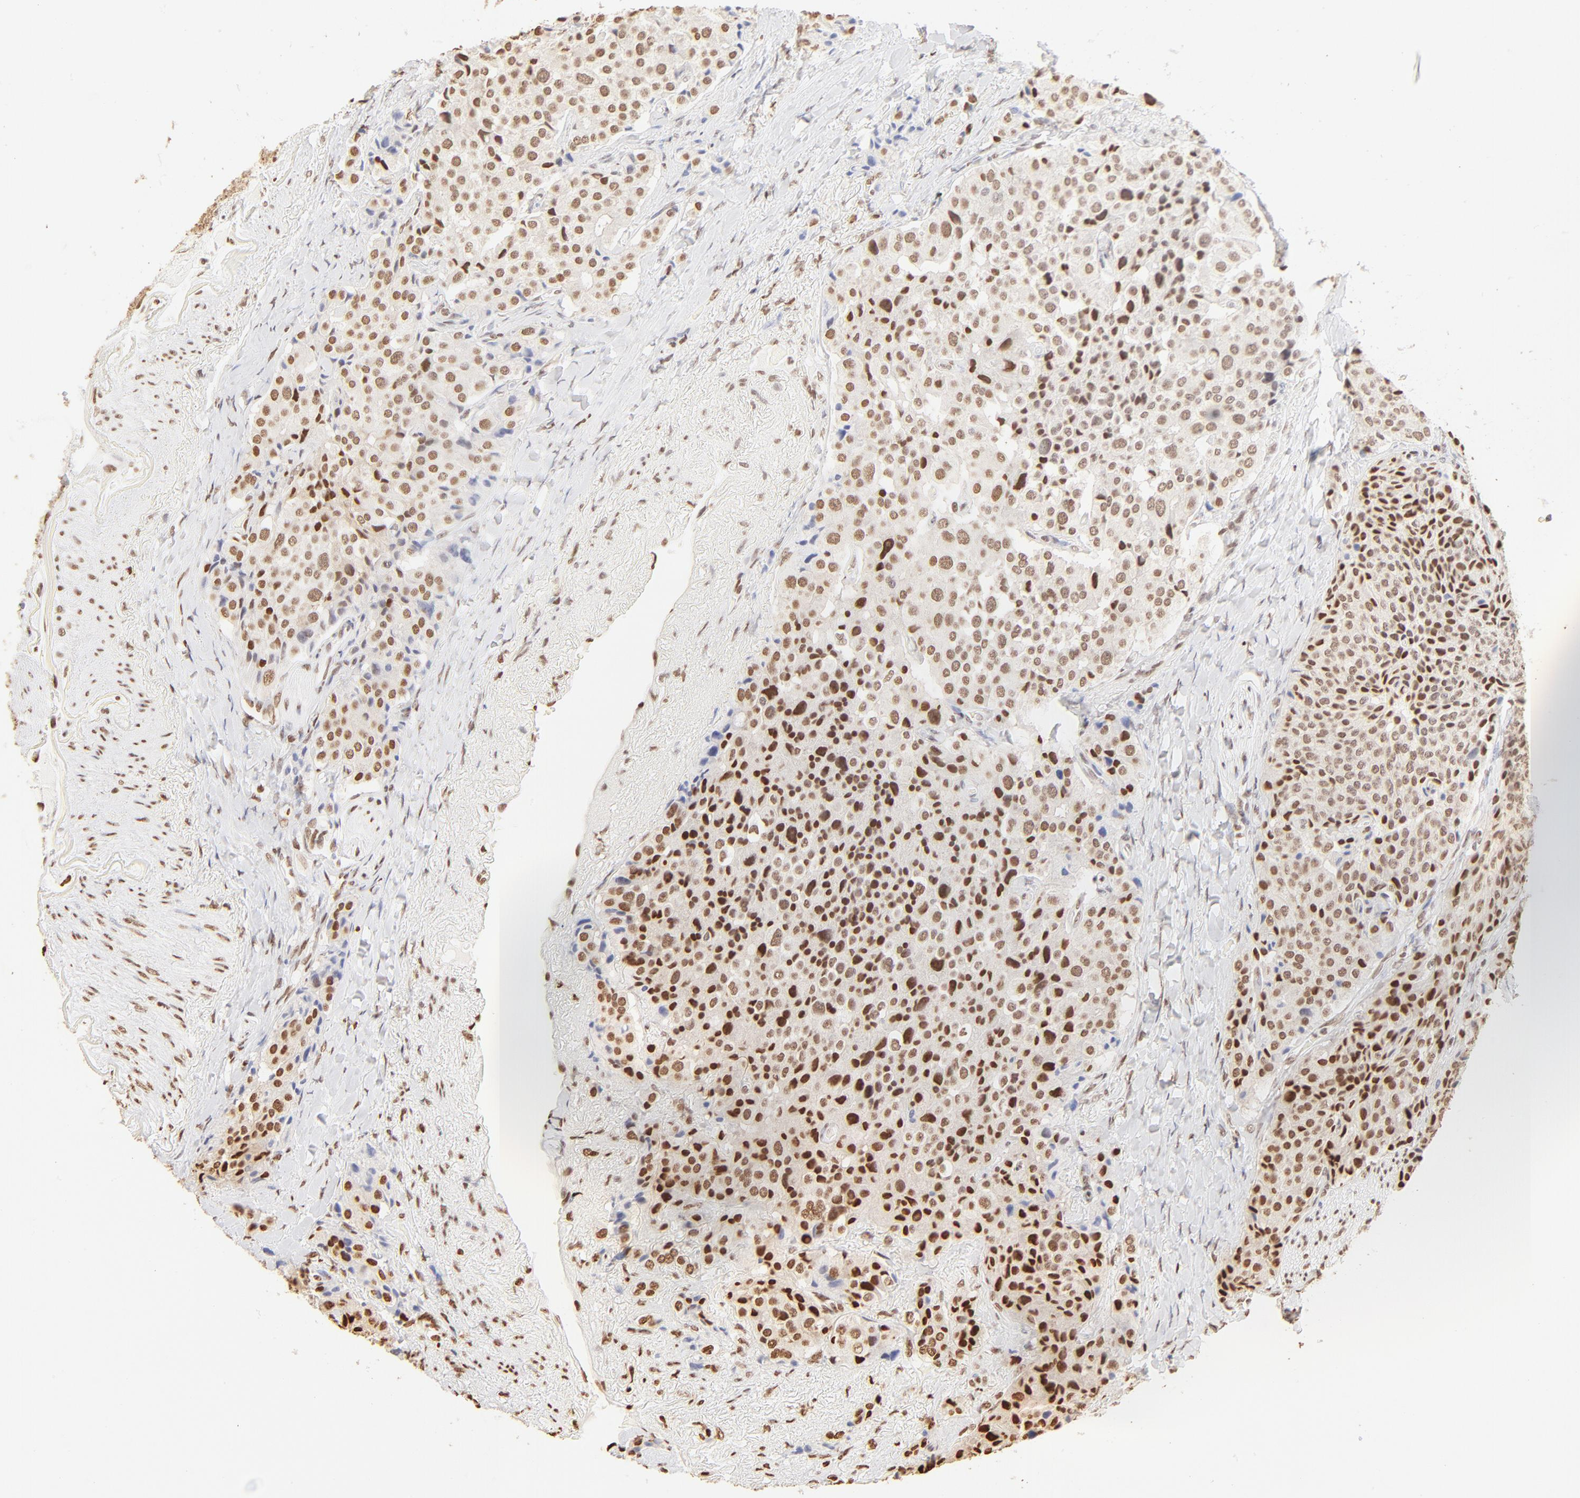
{"staining": {"intensity": "strong", "quantity": ">75%", "location": "cytoplasmic/membranous,nuclear"}, "tissue": "carcinoid", "cell_type": "Tumor cells", "image_type": "cancer", "snomed": [{"axis": "morphology", "description": "Carcinoid, malignant, NOS"}, {"axis": "topography", "description": "Colon"}], "caption": "High-power microscopy captured an immunohistochemistry image of carcinoid, revealing strong cytoplasmic/membranous and nuclear staining in approximately >75% of tumor cells. The protein of interest is stained brown, and the nuclei are stained in blue (DAB IHC with brightfield microscopy, high magnification).", "gene": "ZNF540", "patient": {"sex": "female", "age": 61}}